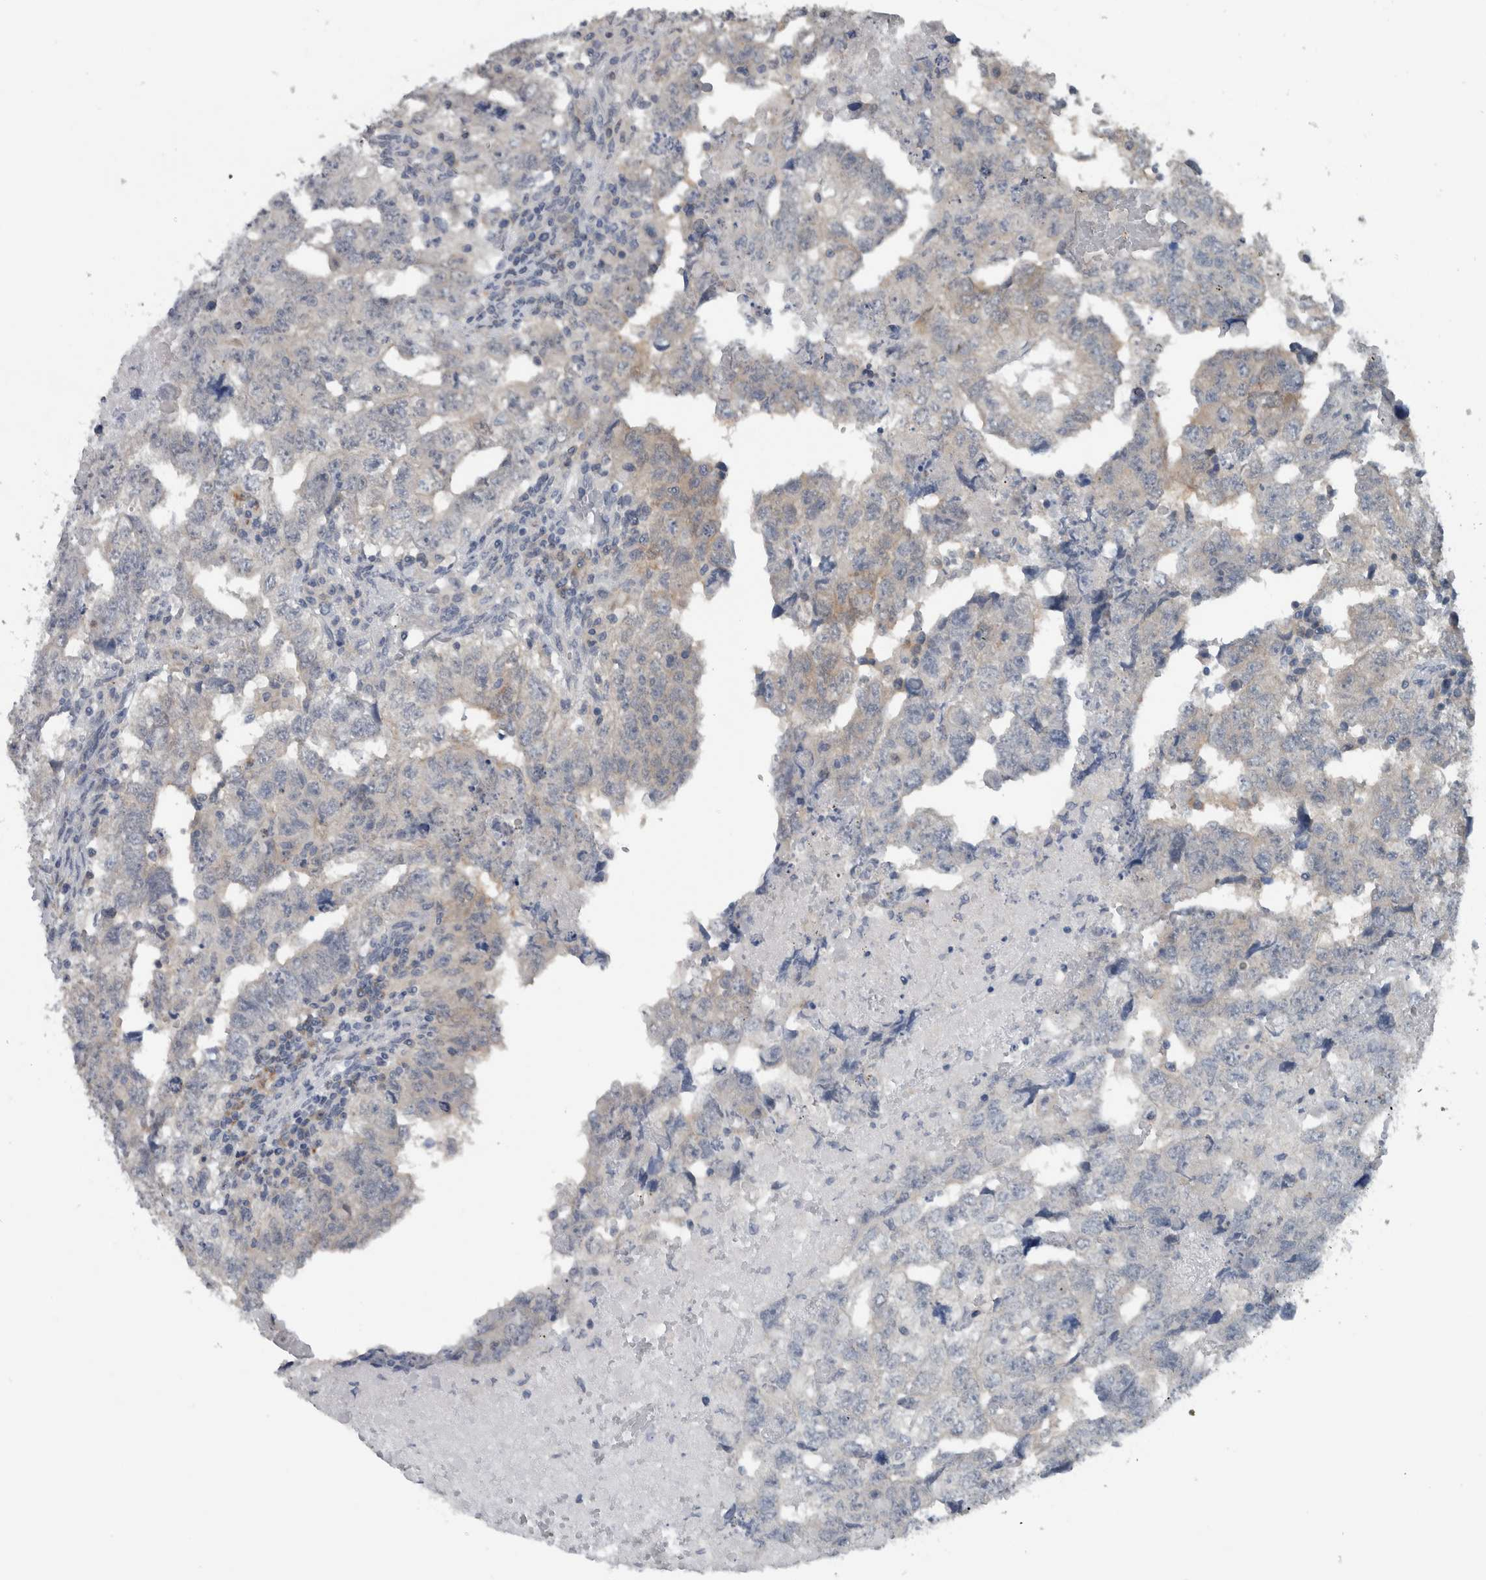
{"staining": {"intensity": "weak", "quantity": "<25%", "location": "cytoplasmic/membranous"}, "tissue": "testis cancer", "cell_type": "Tumor cells", "image_type": "cancer", "snomed": [{"axis": "morphology", "description": "Carcinoma, Embryonal, NOS"}, {"axis": "topography", "description": "Testis"}], "caption": "Image shows no significant protein expression in tumor cells of testis cancer (embryonal carcinoma).", "gene": "ACSF2", "patient": {"sex": "male", "age": 36}}